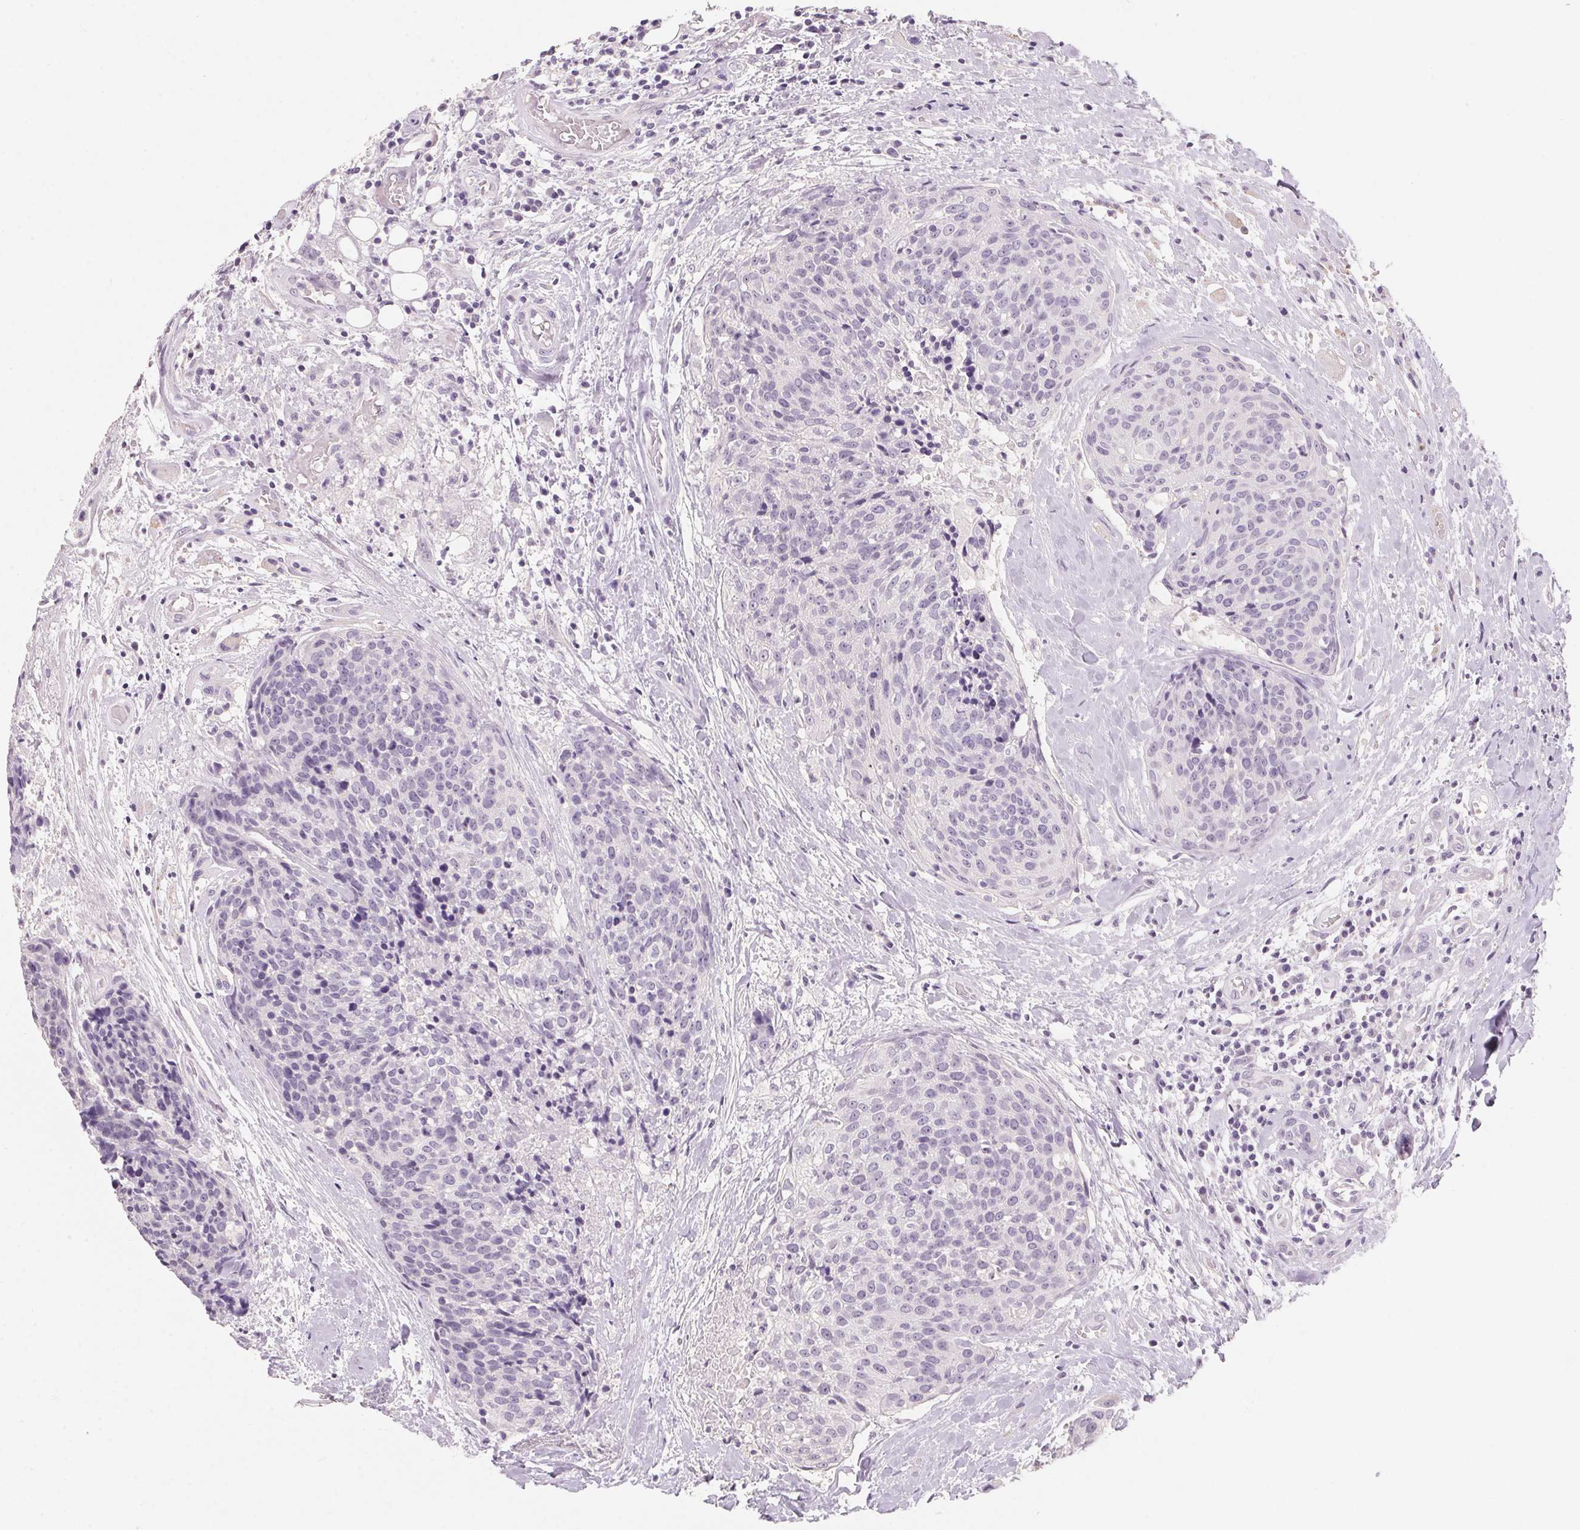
{"staining": {"intensity": "negative", "quantity": "none", "location": "none"}, "tissue": "head and neck cancer", "cell_type": "Tumor cells", "image_type": "cancer", "snomed": [{"axis": "morphology", "description": "Squamous cell carcinoma, NOS"}, {"axis": "topography", "description": "Oral tissue"}, {"axis": "topography", "description": "Head-Neck"}], "caption": "Histopathology image shows no protein positivity in tumor cells of head and neck cancer (squamous cell carcinoma) tissue.", "gene": "CAPZA3", "patient": {"sex": "male", "age": 64}}